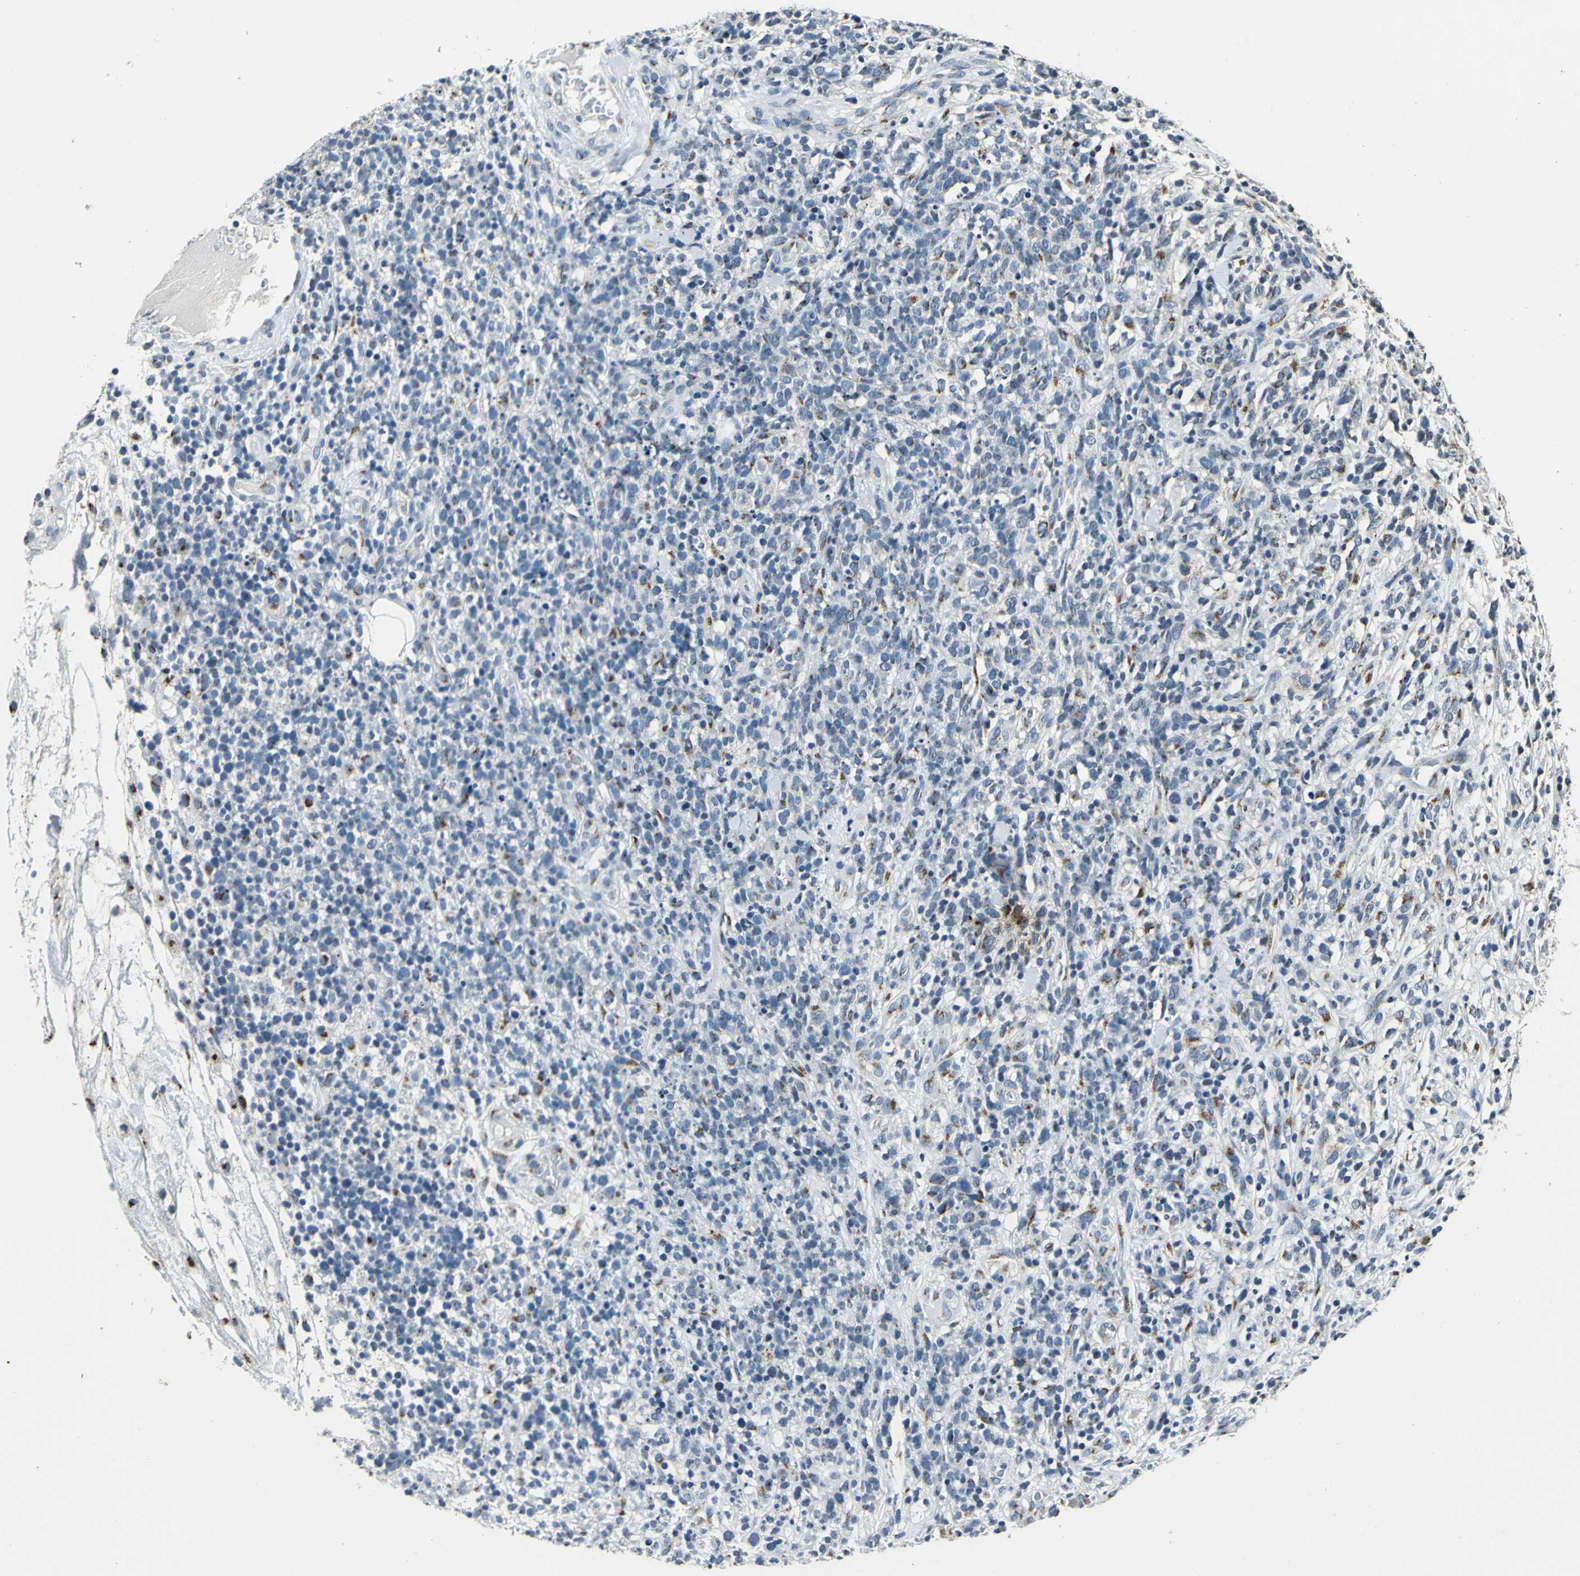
{"staining": {"intensity": "moderate", "quantity": "<25%", "location": "cytoplasmic/membranous"}, "tissue": "lymphoma", "cell_type": "Tumor cells", "image_type": "cancer", "snomed": [{"axis": "morphology", "description": "Malignant lymphoma, non-Hodgkin's type, High grade"}, {"axis": "topography", "description": "Lymph node"}], "caption": "Malignant lymphoma, non-Hodgkin's type (high-grade) was stained to show a protein in brown. There is low levels of moderate cytoplasmic/membranous expression in about <25% of tumor cells. The staining was performed using DAB (3,3'-diaminobenzidine) to visualize the protein expression in brown, while the nuclei were stained in blue with hematoxylin (Magnification: 20x).", "gene": "TMEM115", "patient": {"sex": "female", "age": 73}}